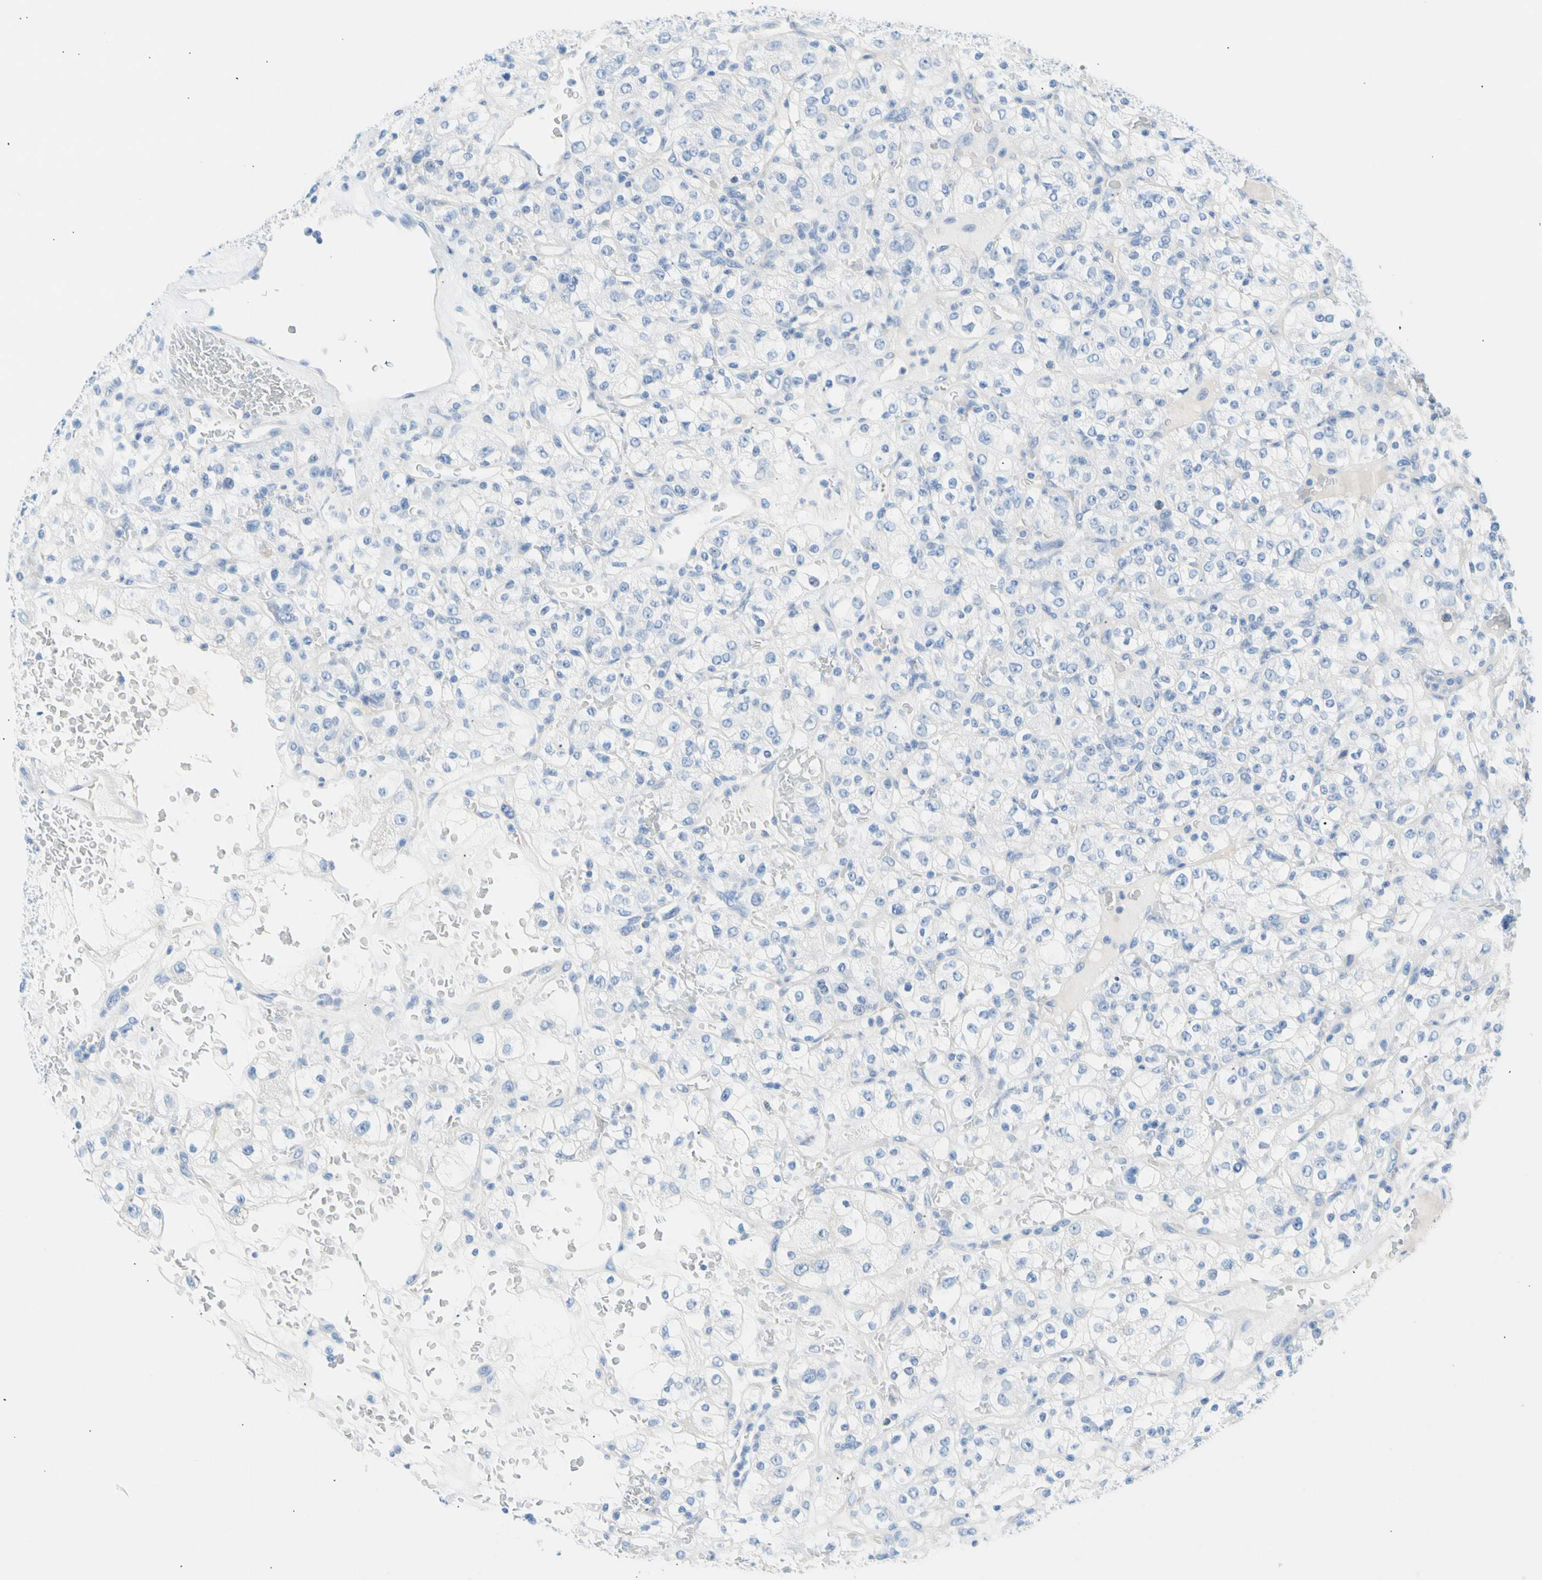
{"staining": {"intensity": "negative", "quantity": "none", "location": "none"}, "tissue": "renal cancer", "cell_type": "Tumor cells", "image_type": "cancer", "snomed": [{"axis": "morphology", "description": "Normal tissue, NOS"}, {"axis": "morphology", "description": "Adenocarcinoma, NOS"}, {"axis": "topography", "description": "Kidney"}], "caption": "IHC photomicrograph of neoplastic tissue: human renal cancer stained with DAB (3,3'-diaminobenzidine) shows no significant protein expression in tumor cells.", "gene": "CEL", "patient": {"sex": "female", "age": 72}}